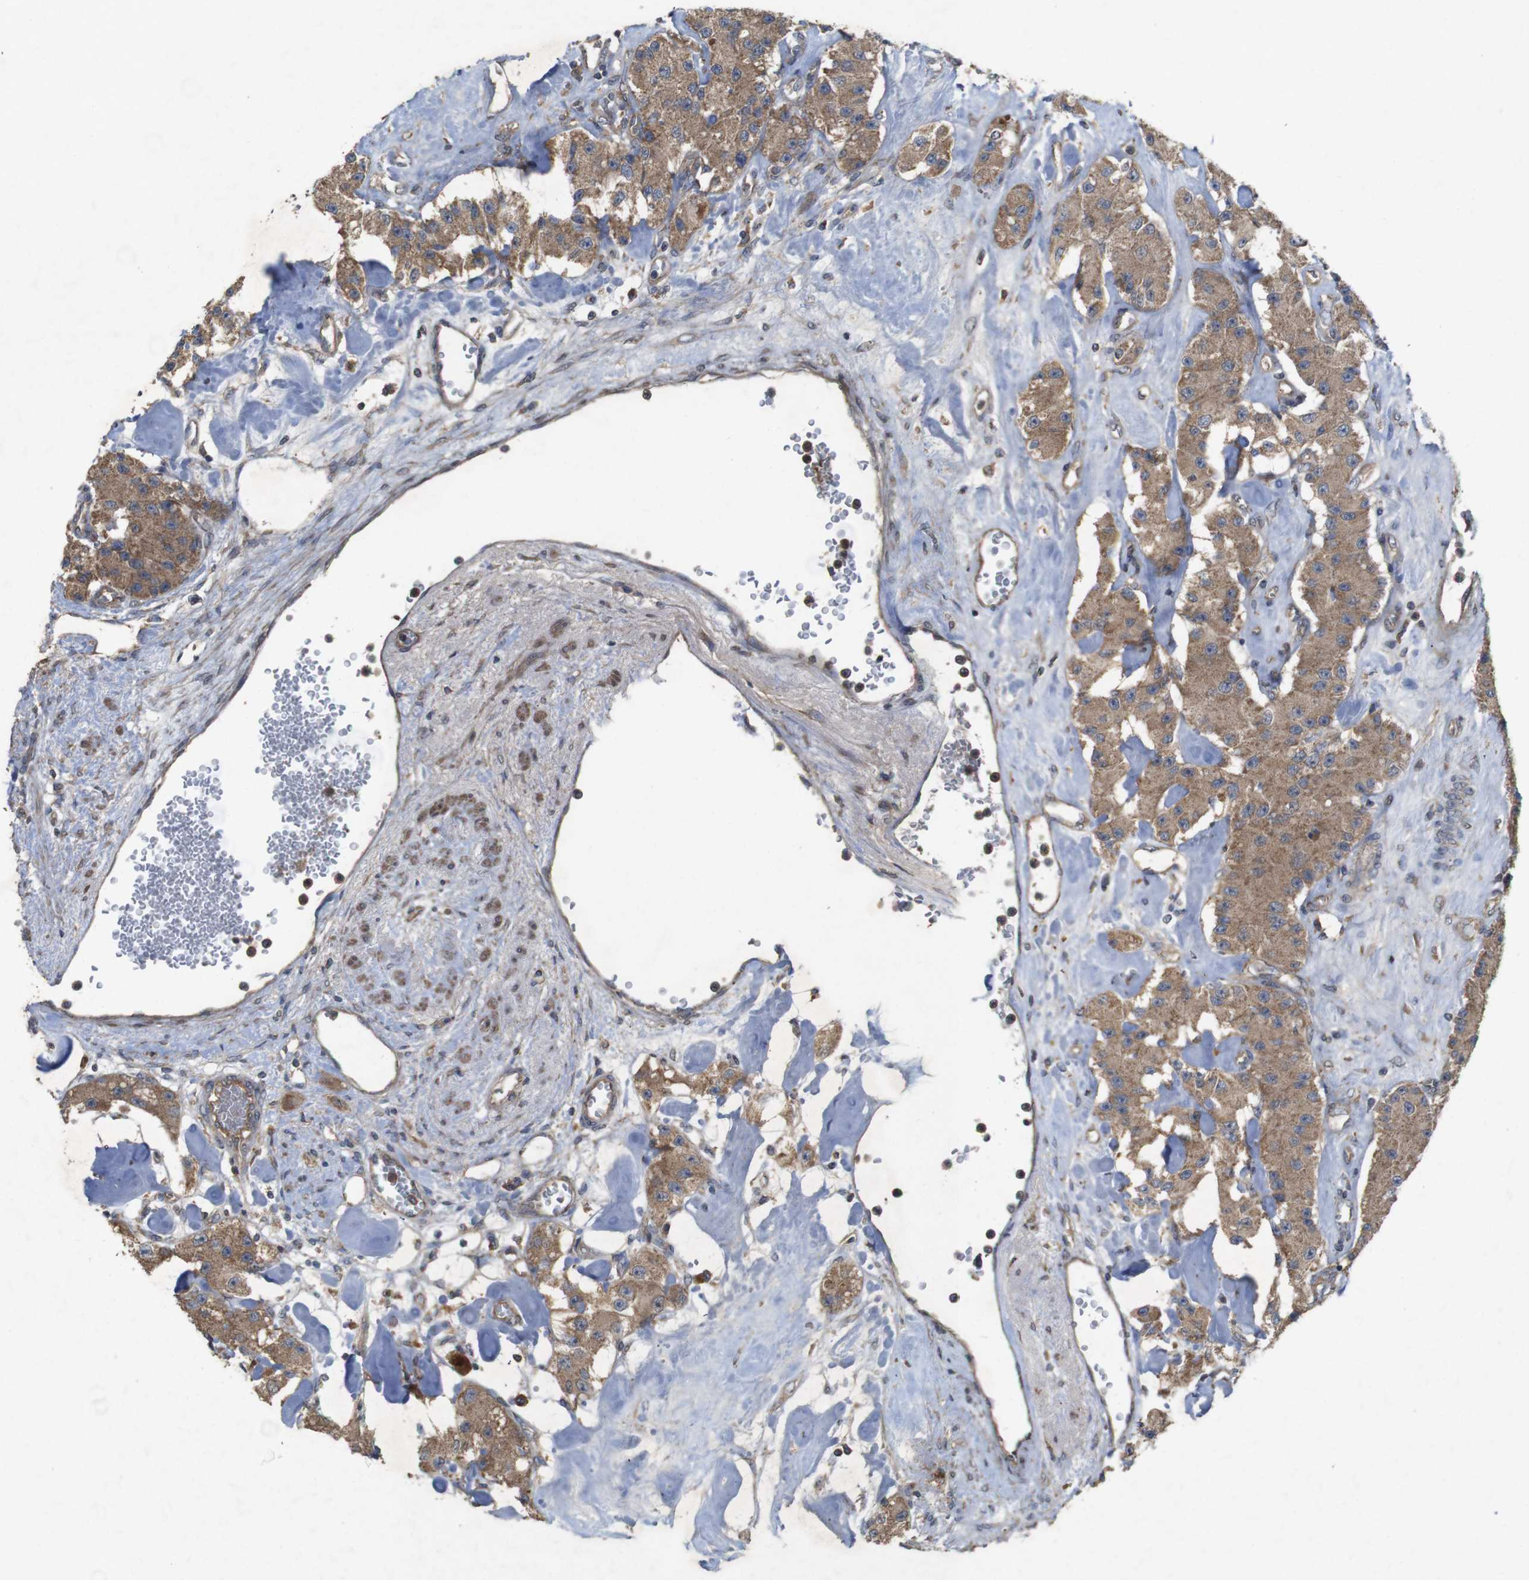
{"staining": {"intensity": "moderate", "quantity": ">75%", "location": "cytoplasmic/membranous"}, "tissue": "carcinoid", "cell_type": "Tumor cells", "image_type": "cancer", "snomed": [{"axis": "morphology", "description": "Carcinoid, malignant, NOS"}, {"axis": "topography", "description": "Pancreas"}], "caption": "There is medium levels of moderate cytoplasmic/membranous positivity in tumor cells of malignant carcinoid, as demonstrated by immunohistochemical staining (brown color).", "gene": "KCNS3", "patient": {"sex": "male", "age": 41}}